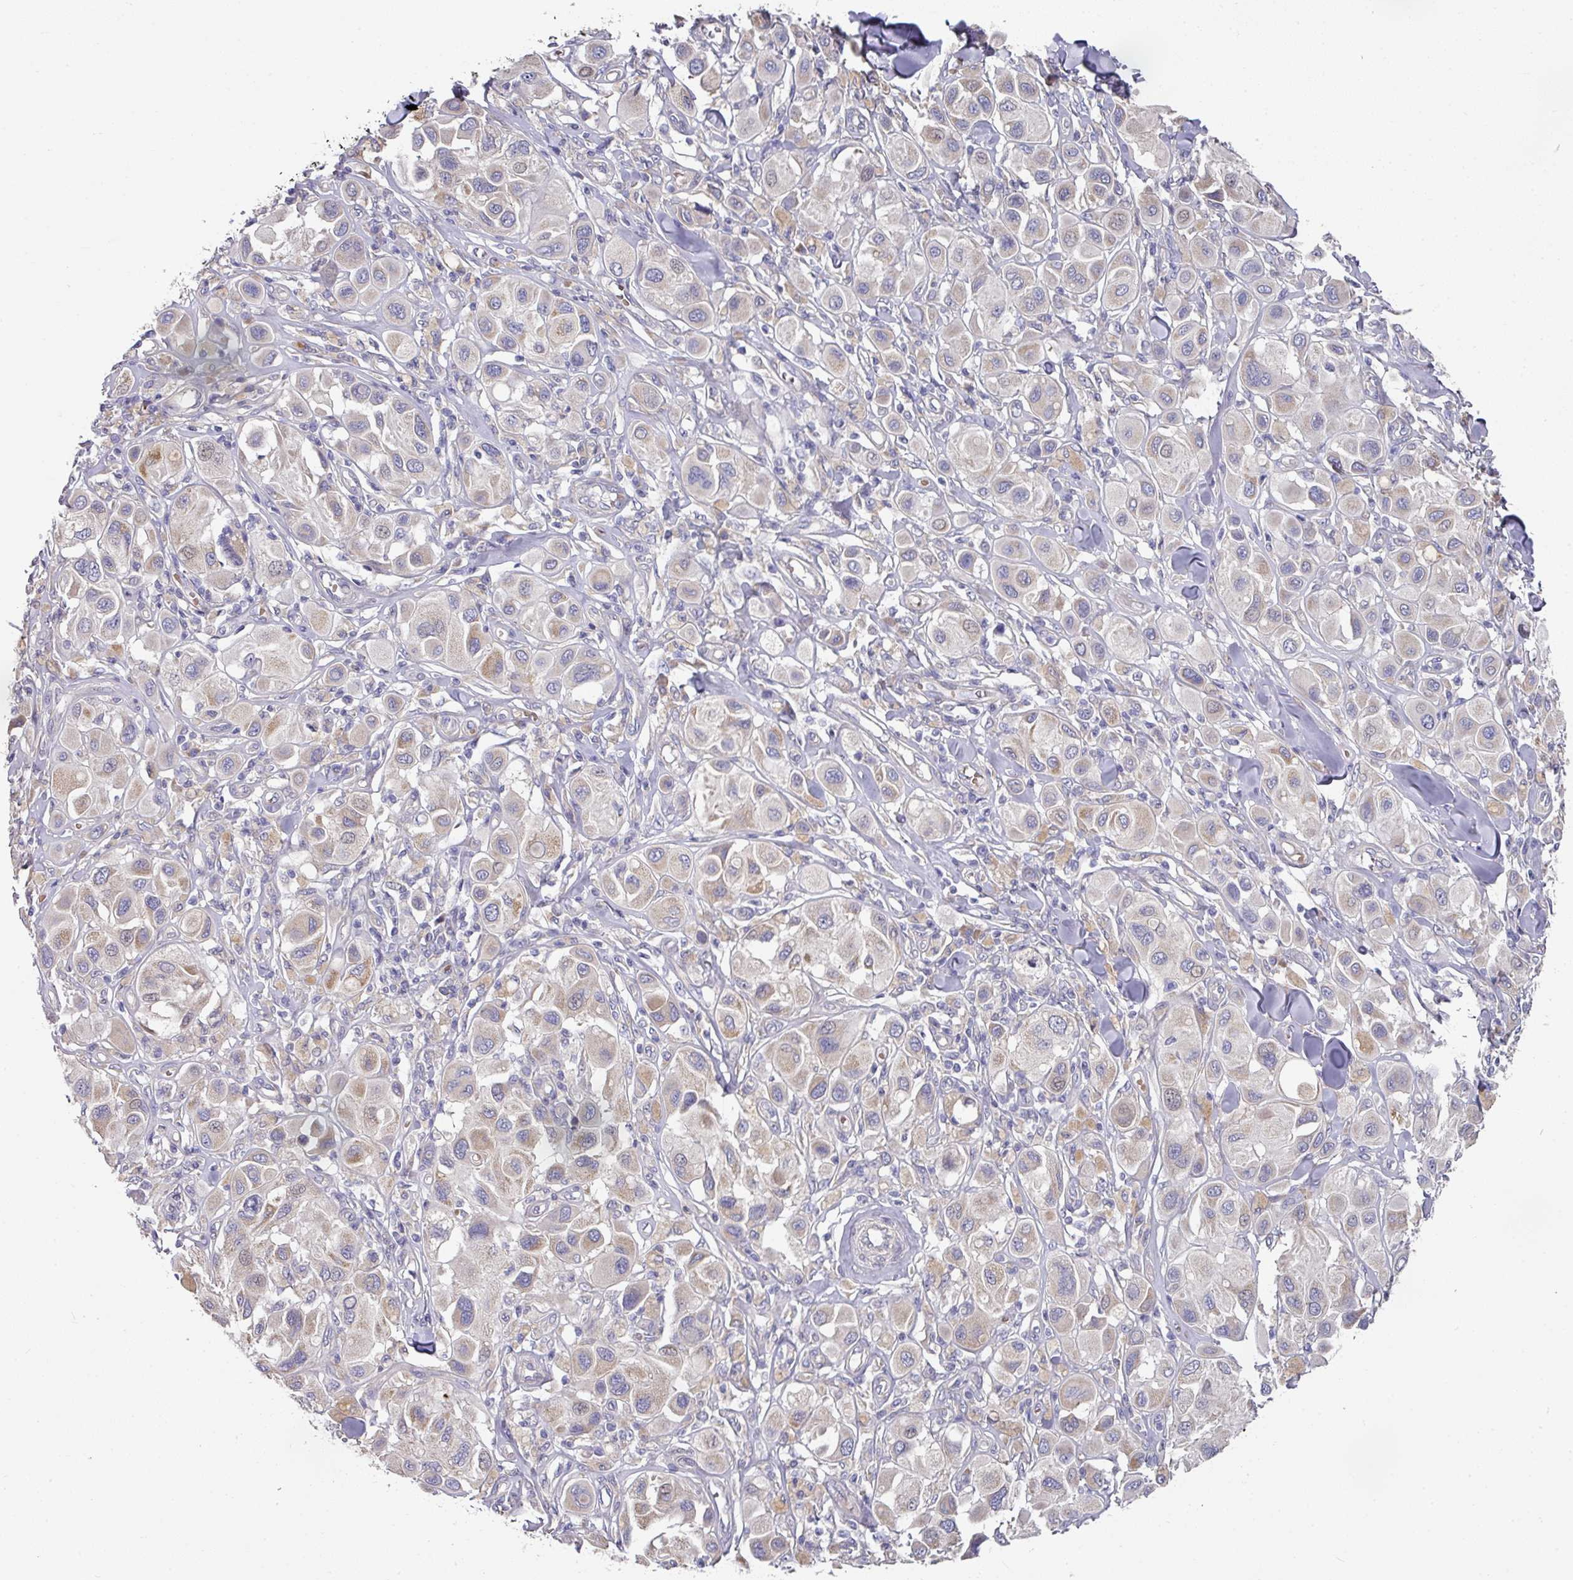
{"staining": {"intensity": "weak", "quantity": ">75%", "location": "cytoplasmic/membranous"}, "tissue": "melanoma", "cell_type": "Tumor cells", "image_type": "cancer", "snomed": [{"axis": "morphology", "description": "Malignant melanoma, Metastatic site"}, {"axis": "topography", "description": "Skin"}], "caption": "High-magnification brightfield microscopy of melanoma stained with DAB (3,3'-diaminobenzidine) (brown) and counterstained with hematoxylin (blue). tumor cells exhibit weak cytoplasmic/membranous positivity is identified in approximately>75% of cells.", "gene": "PYROXD2", "patient": {"sex": "male", "age": 41}}